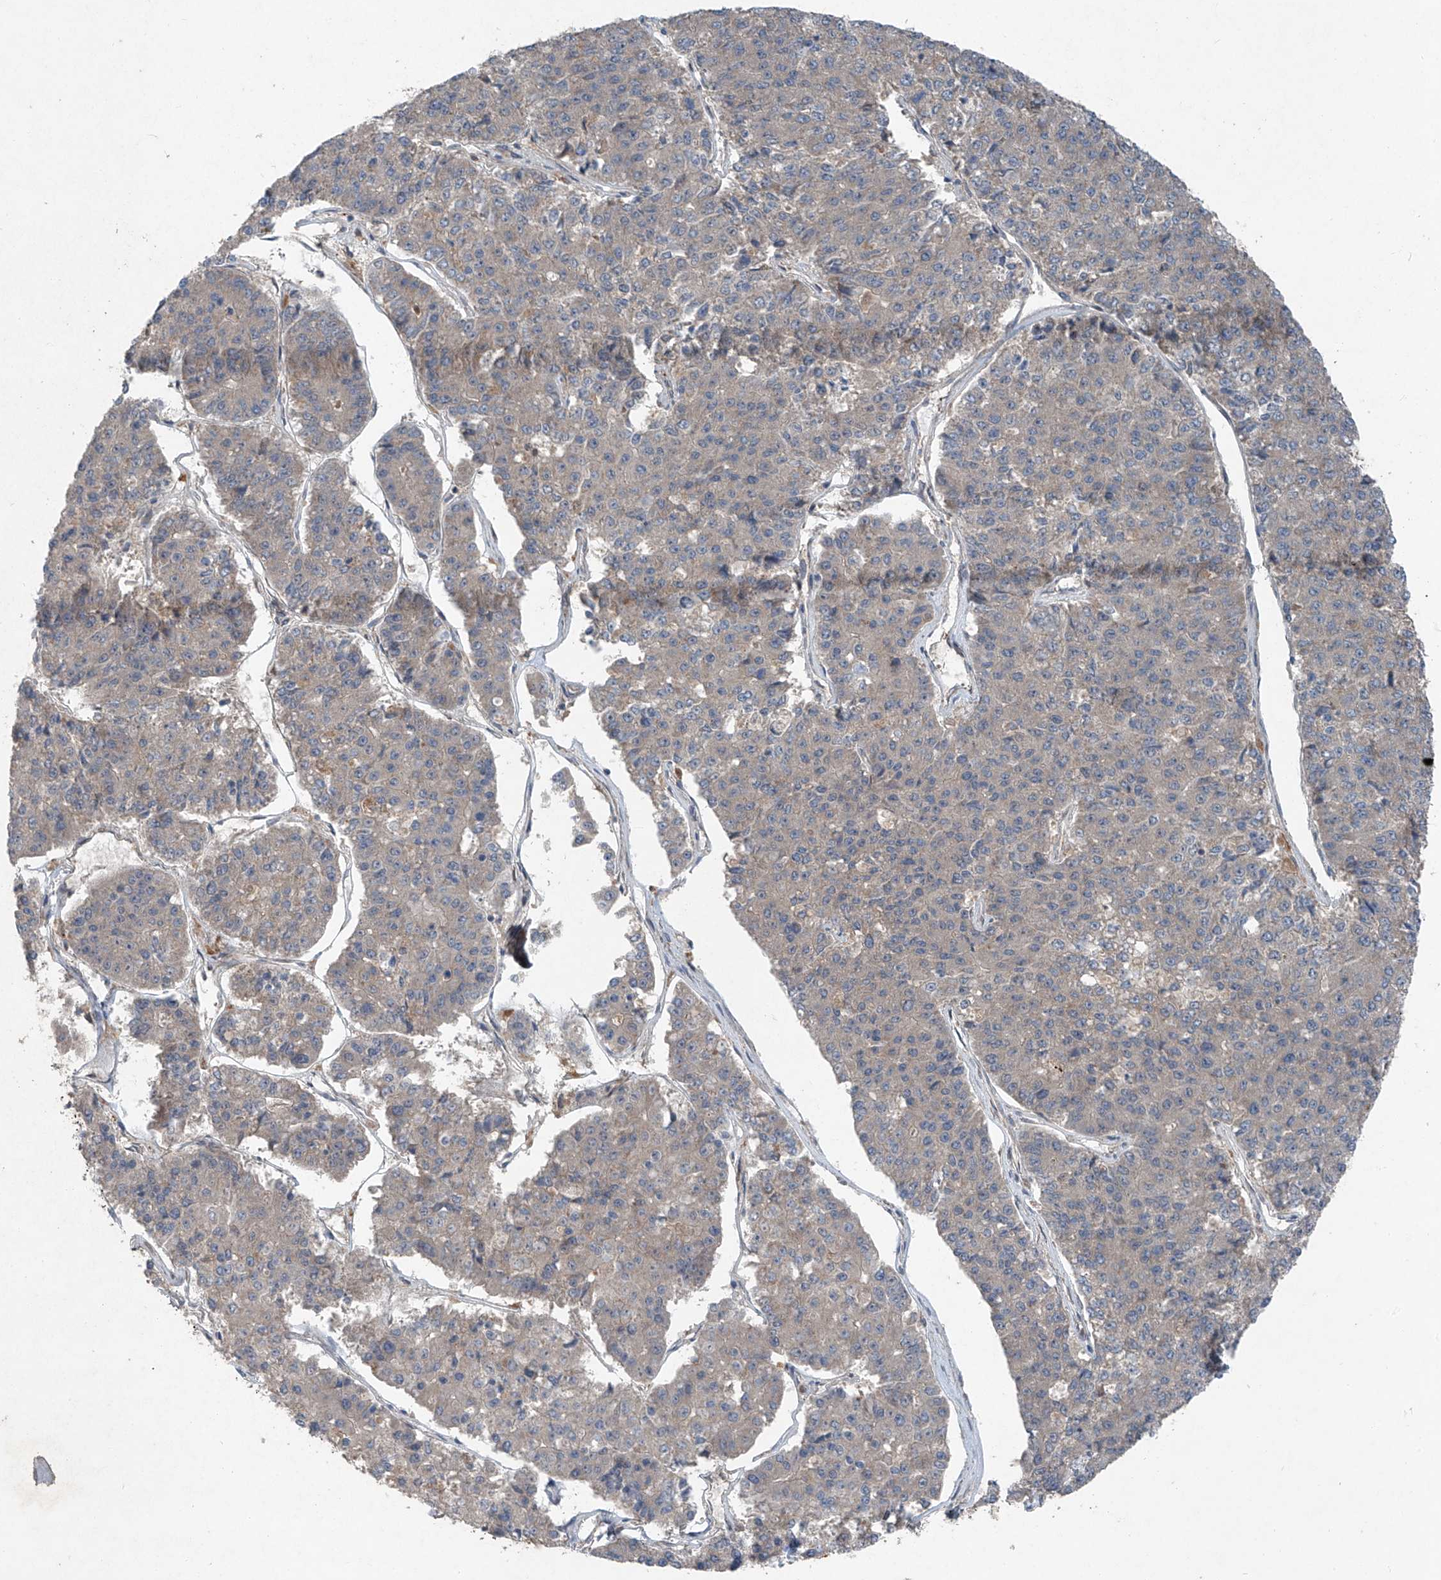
{"staining": {"intensity": "negative", "quantity": "none", "location": "none"}, "tissue": "pancreatic cancer", "cell_type": "Tumor cells", "image_type": "cancer", "snomed": [{"axis": "morphology", "description": "Adenocarcinoma, NOS"}, {"axis": "topography", "description": "Pancreas"}], "caption": "The immunohistochemistry (IHC) micrograph has no significant positivity in tumor cells of adenocarcinoma (pancreatic) tissue.", "gene": "FOXRED2", "patient": {"sex": "male", "age": 50}}